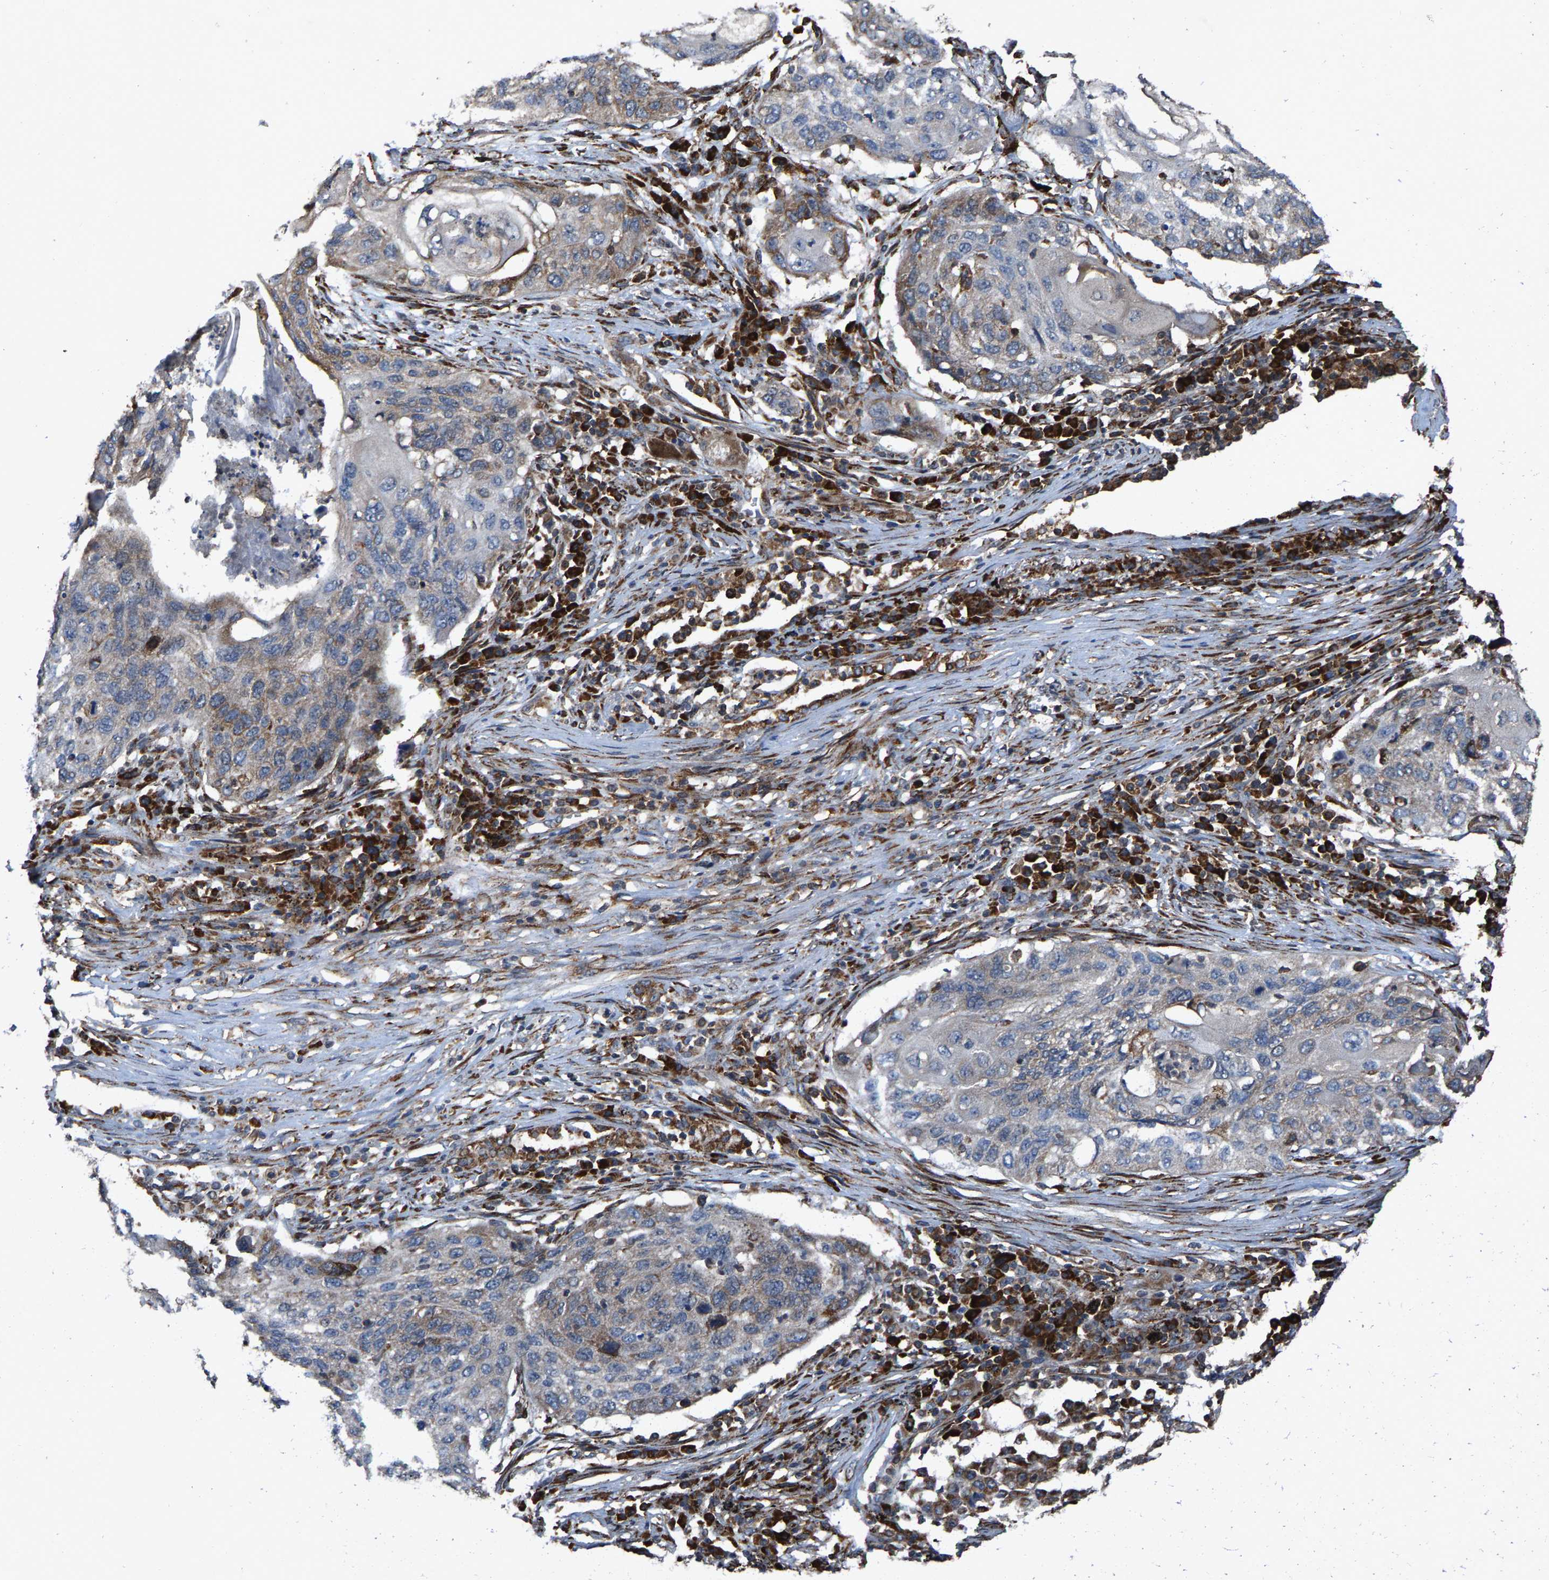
{"staining": {"intensity": "weak", "quantity": "<25%", "location": "cytoplasmic/membranous"}, "tissue": "lung cancer", "cell_type": "Tumor cells", "image_type": "cancer", "snomed": [{"axis": "morphology", "description": "Squamous cell carcinoma, NOS"}, {"axis": "topography", "description": "Lung"}], "caption": "Tumor cells are negative for protein expression in human lung squamous cell carcinoma. (Brightfield microscopy of DAB (3,3'-diaminobenzidine) immunohistochemistry (IHC) at high magnification).", "gene": "FGD3", "patient": {"sex": "female", "age": 63}}